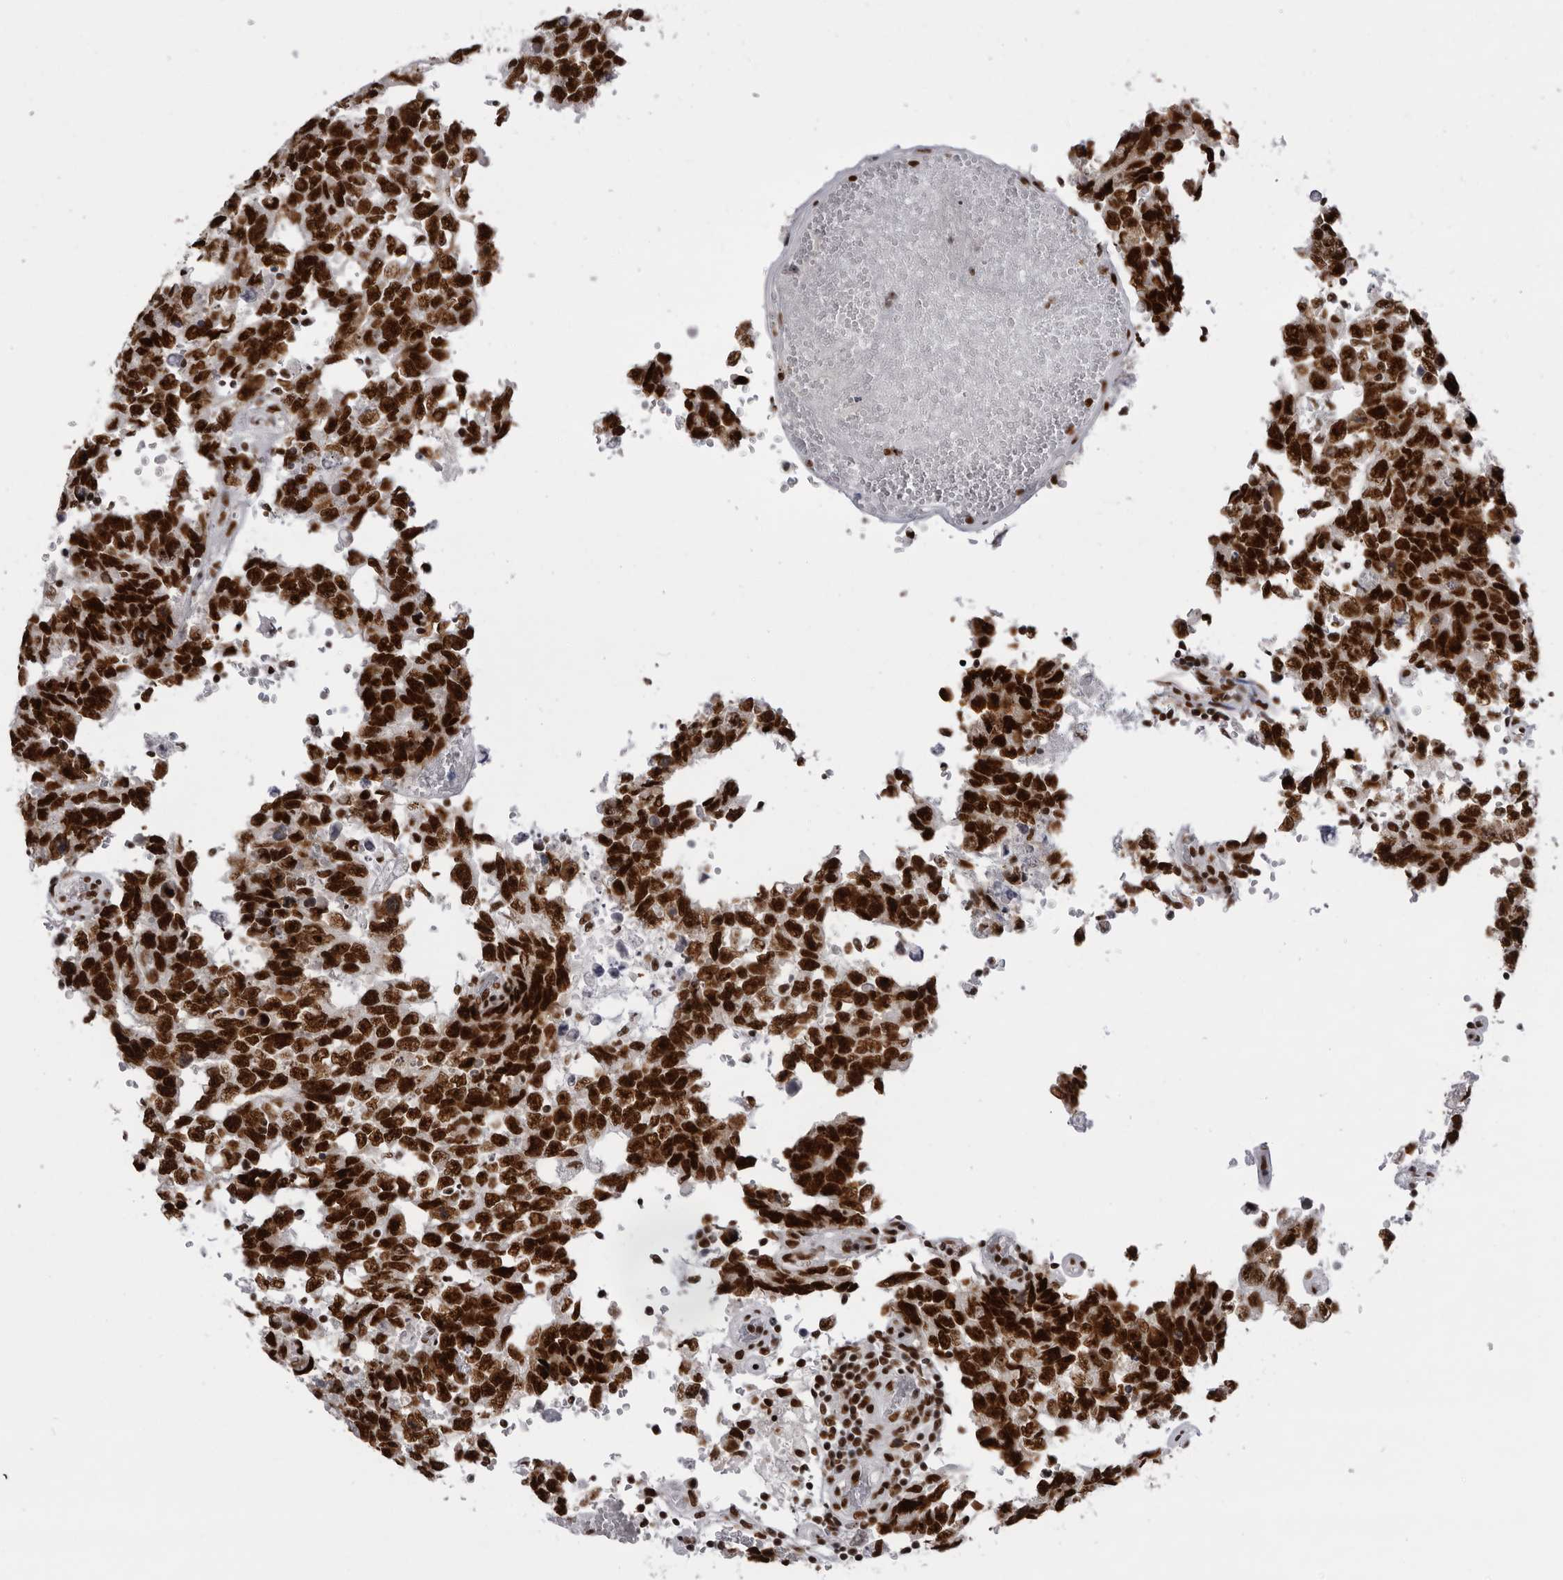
{"staining": {"intensity": "strong", "quantity": ">75%", "location": "nuclear"}, "tissue": "testis cancer", "cell_type": "Tumor cells", "image_type": "cancer", "snomed": [{"axis": "morphology", "description": "Carcinoma, Embryonal, NOS"}, {"axis": "topography", "description": "Testis"}], "caption": "About >75% of tumor cells in embryonal carcinoma (testis) display strong nuclear protein expression as visualized by brown immunohistochemical staining.", "gene": "DHX9", "patient": {"sex": "male", "age": 26}}